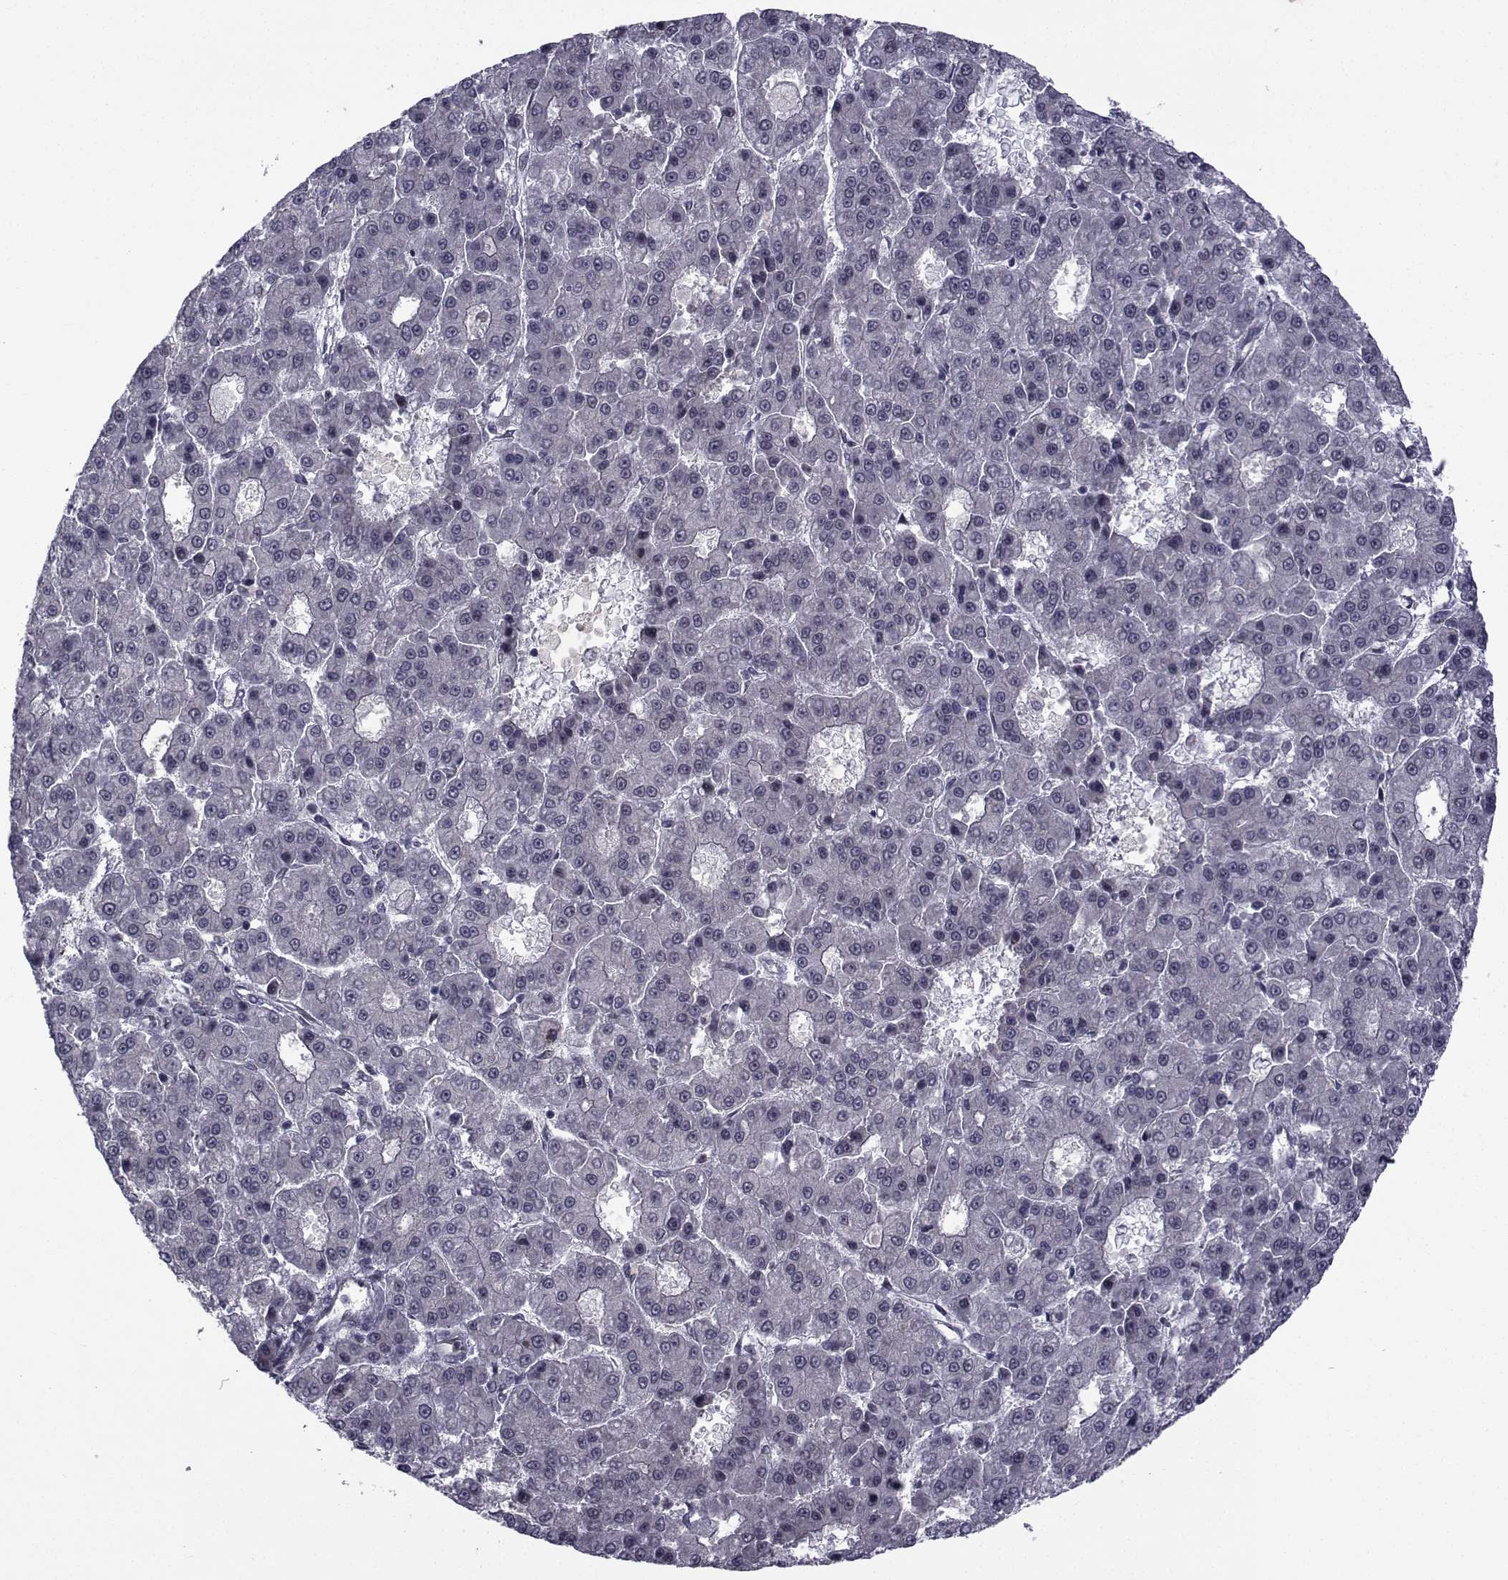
{"staining": {"intensity": "negative", "quantity": "none", "location": "none"}, "tissue": "liver cancer", "cell_type": "Tumor cells", "image_type": "cancer", "snomed": [{"axis": "morphology", "description": "Carcinoma, Hepatocellular, NOS"}, {"axis": "topography", "description": "Liver"}], "caption": "An image of liver cancer stained for a protein shows no brown staining in tumor cells.", "gene": "ATP6V1C2", "patient": {"sex": "male", "age": 70}}